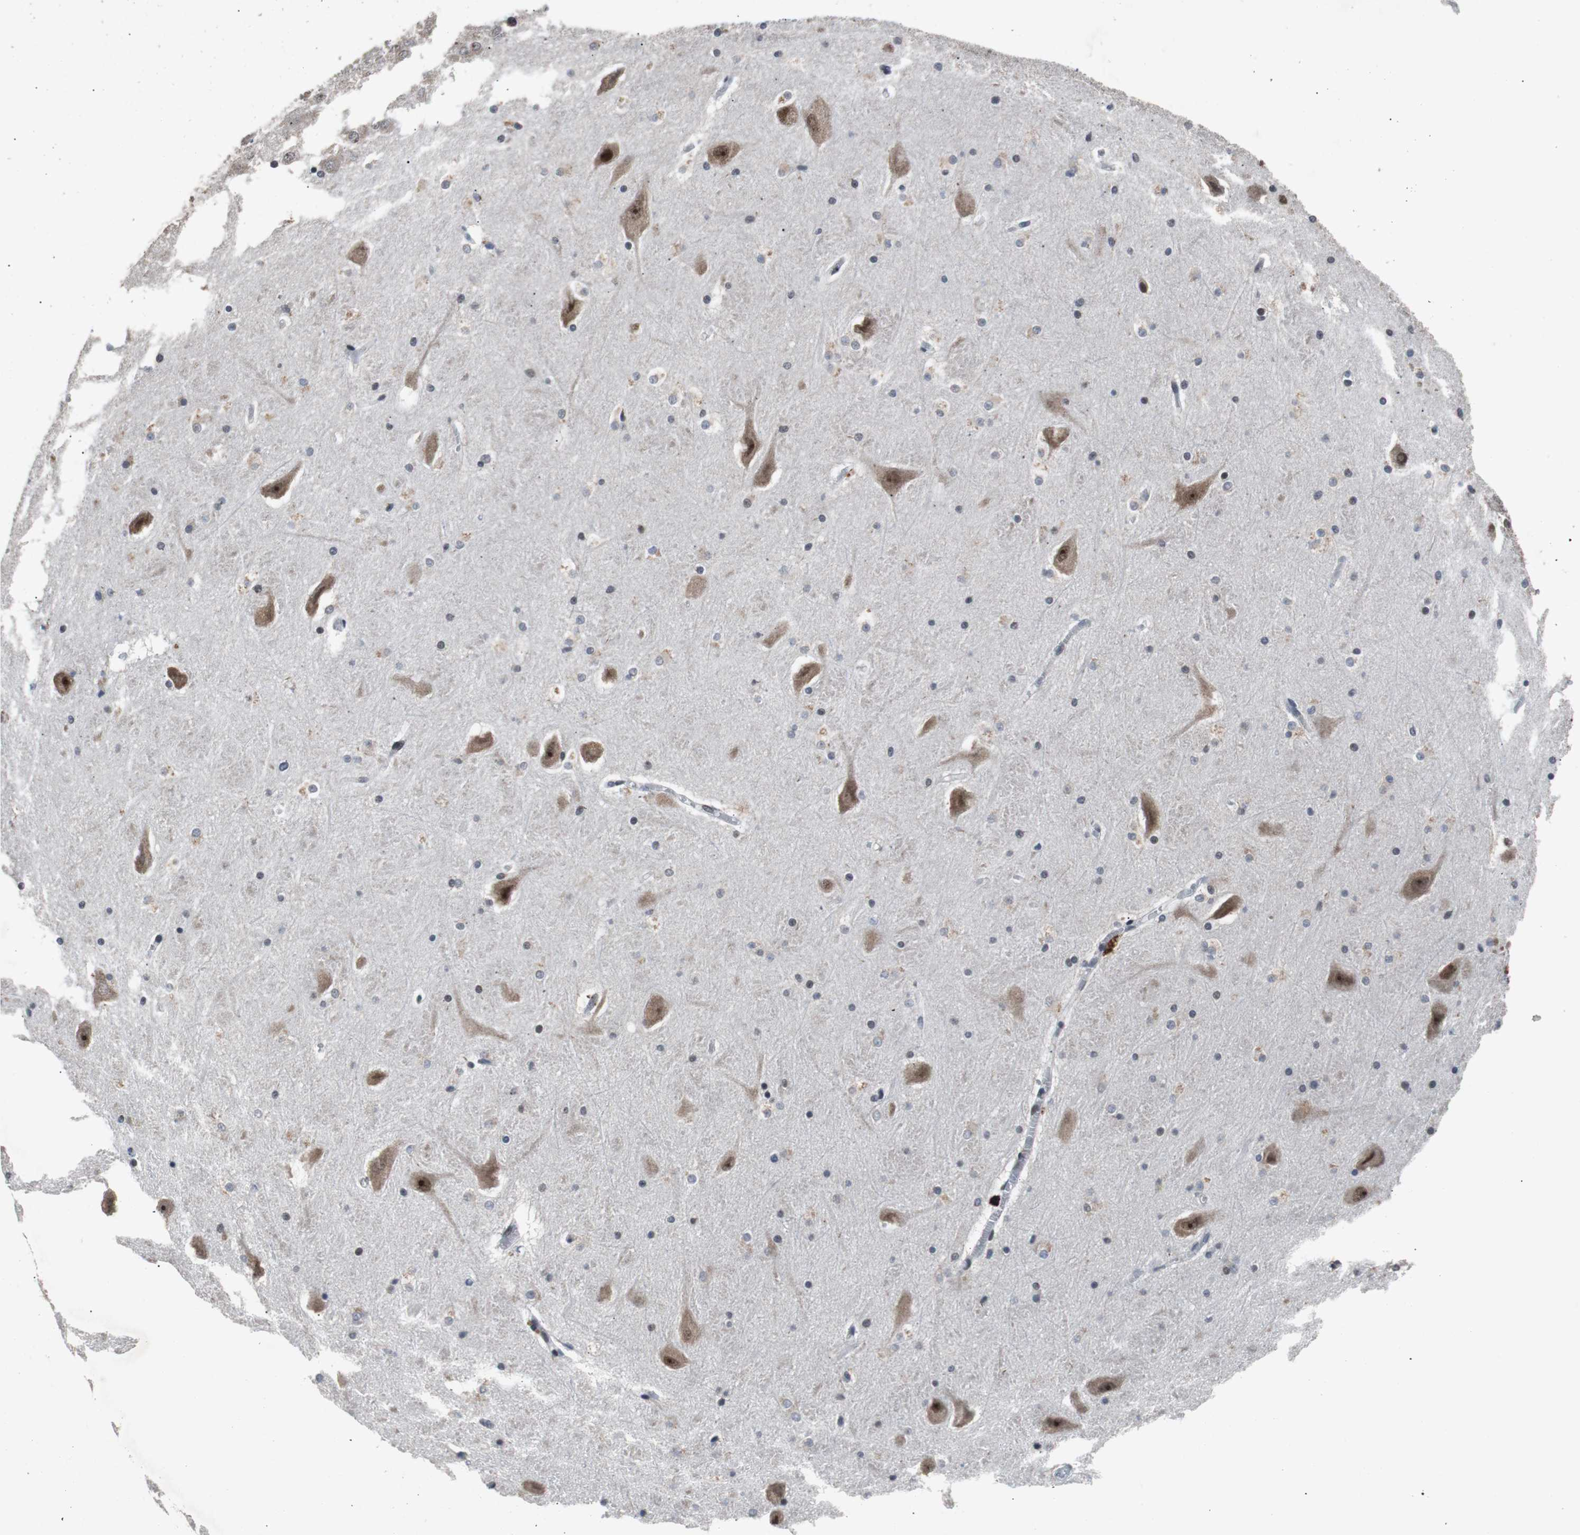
{"staining": {"intensity": "negative", "quantity": "none", "location": "none"}, "tissue": "hippocampus", "cell_type": "Glial cells", "image_type": "normal", "snomed": [{"axis": "morphology", "description": "Normal tissue, NOS"}, {"axis": "topography", "description": "Hippocampus"}], "caption": "Image shows no significant protein staining in glial cells of unremarkable hippocampus.", "gene": "USP28", "patient": {"sex": "male", "age": 45}}